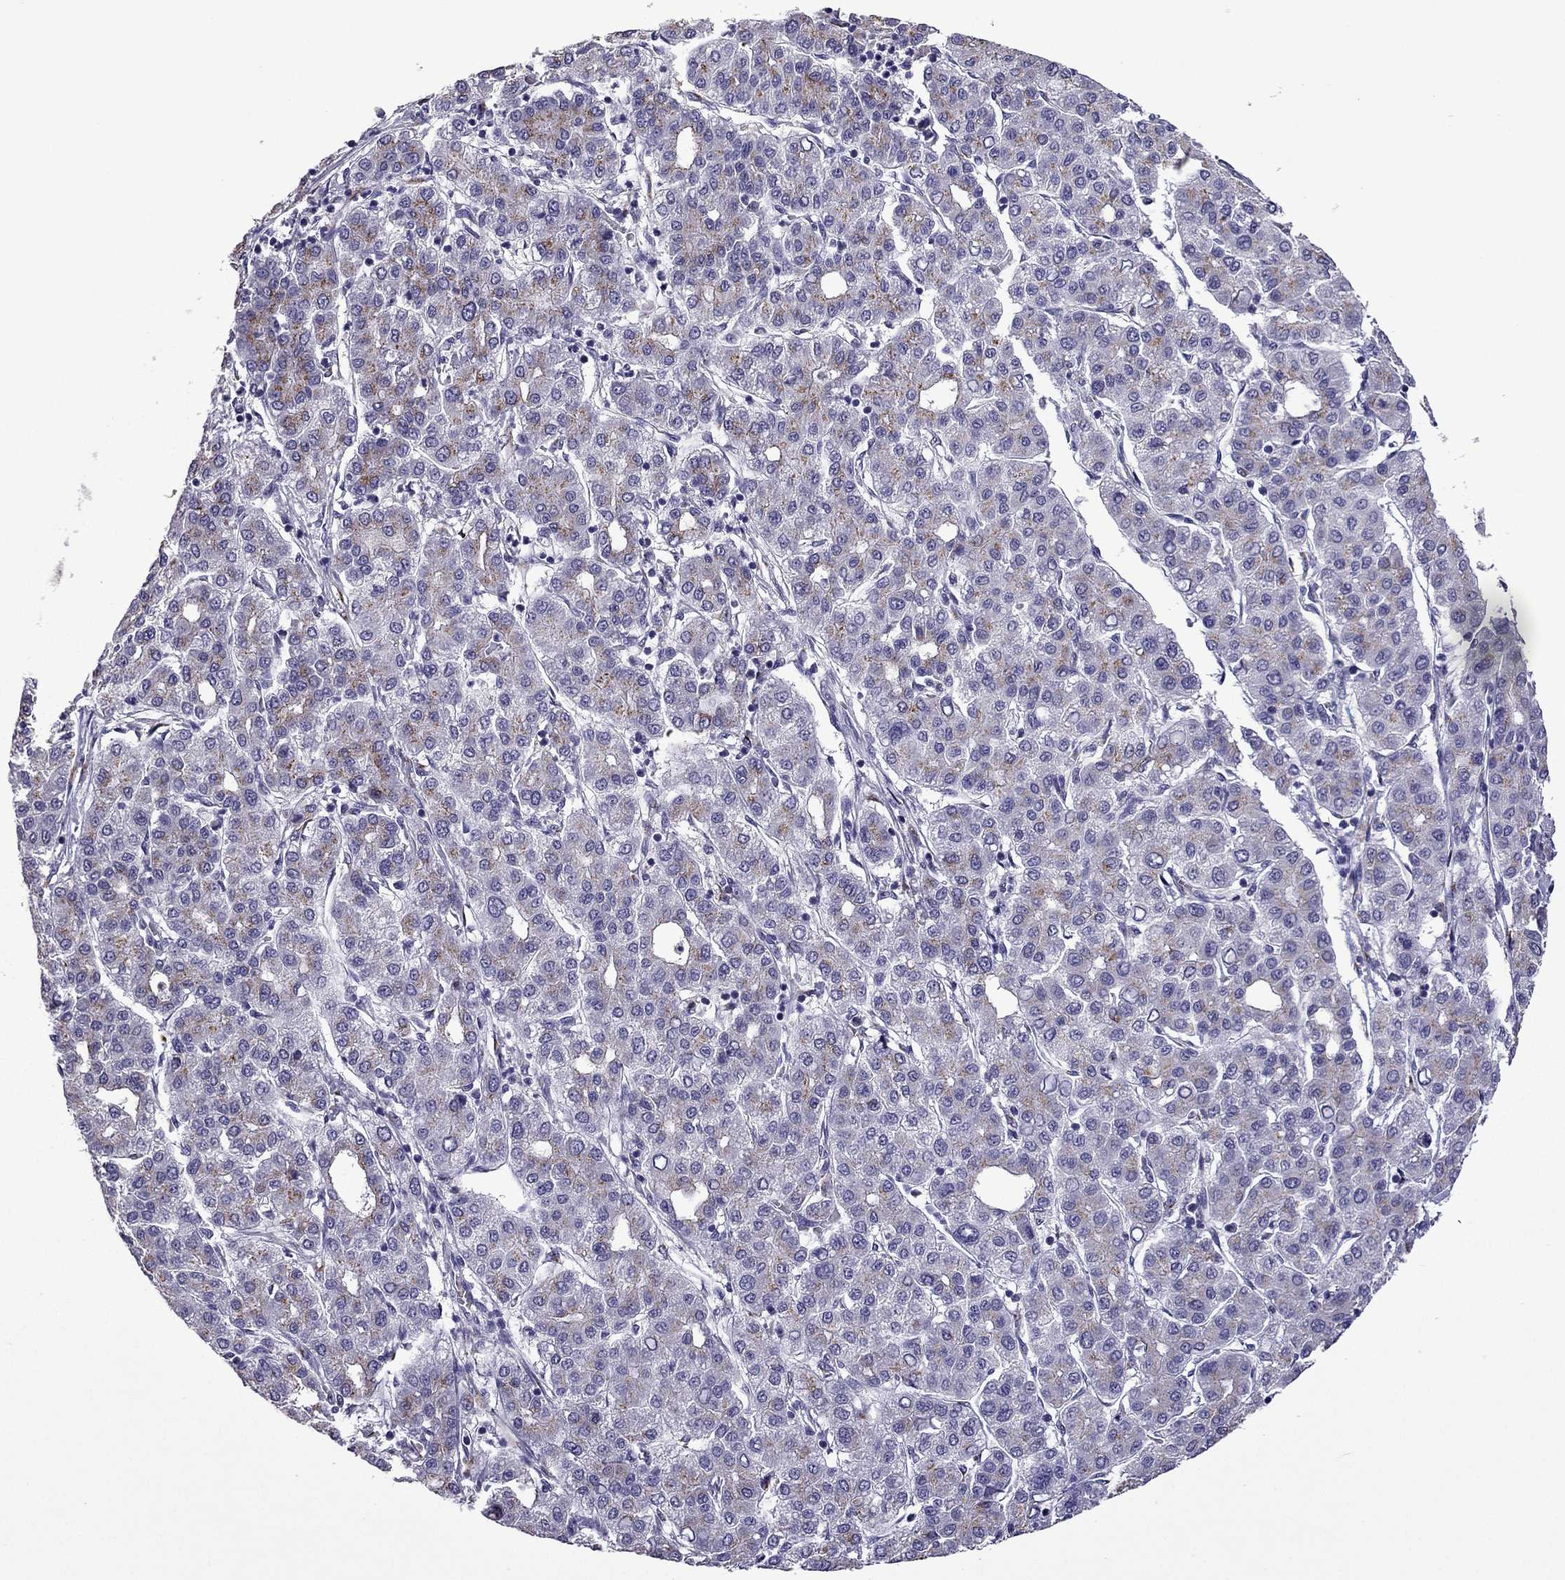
{"staining": {"intensity": "moderate", "quantity": "<25%", "location": "cytoplasmic/membranous"}, "tissue": "liver cancer", "cell_type": "Tumor cells", "image_type": "cancer", "snomed": [{"axis": "morphology", "description": "Carcinoma, Hepatocellular, NOS"}, {"axis": "topography", "description": "Liver"}], "caption": "The histopathology image demonstrates immunohistochemical staining of liver hepatocellular carcinoma. There is moderate cytoplasmic/membranous positivity is appreciated in about <25% of tumor cells. The protein is shown in brown color, while the nuclei are stained blue.", "gene": "TTN", "patient": {"sex": "male", "age": 65}}